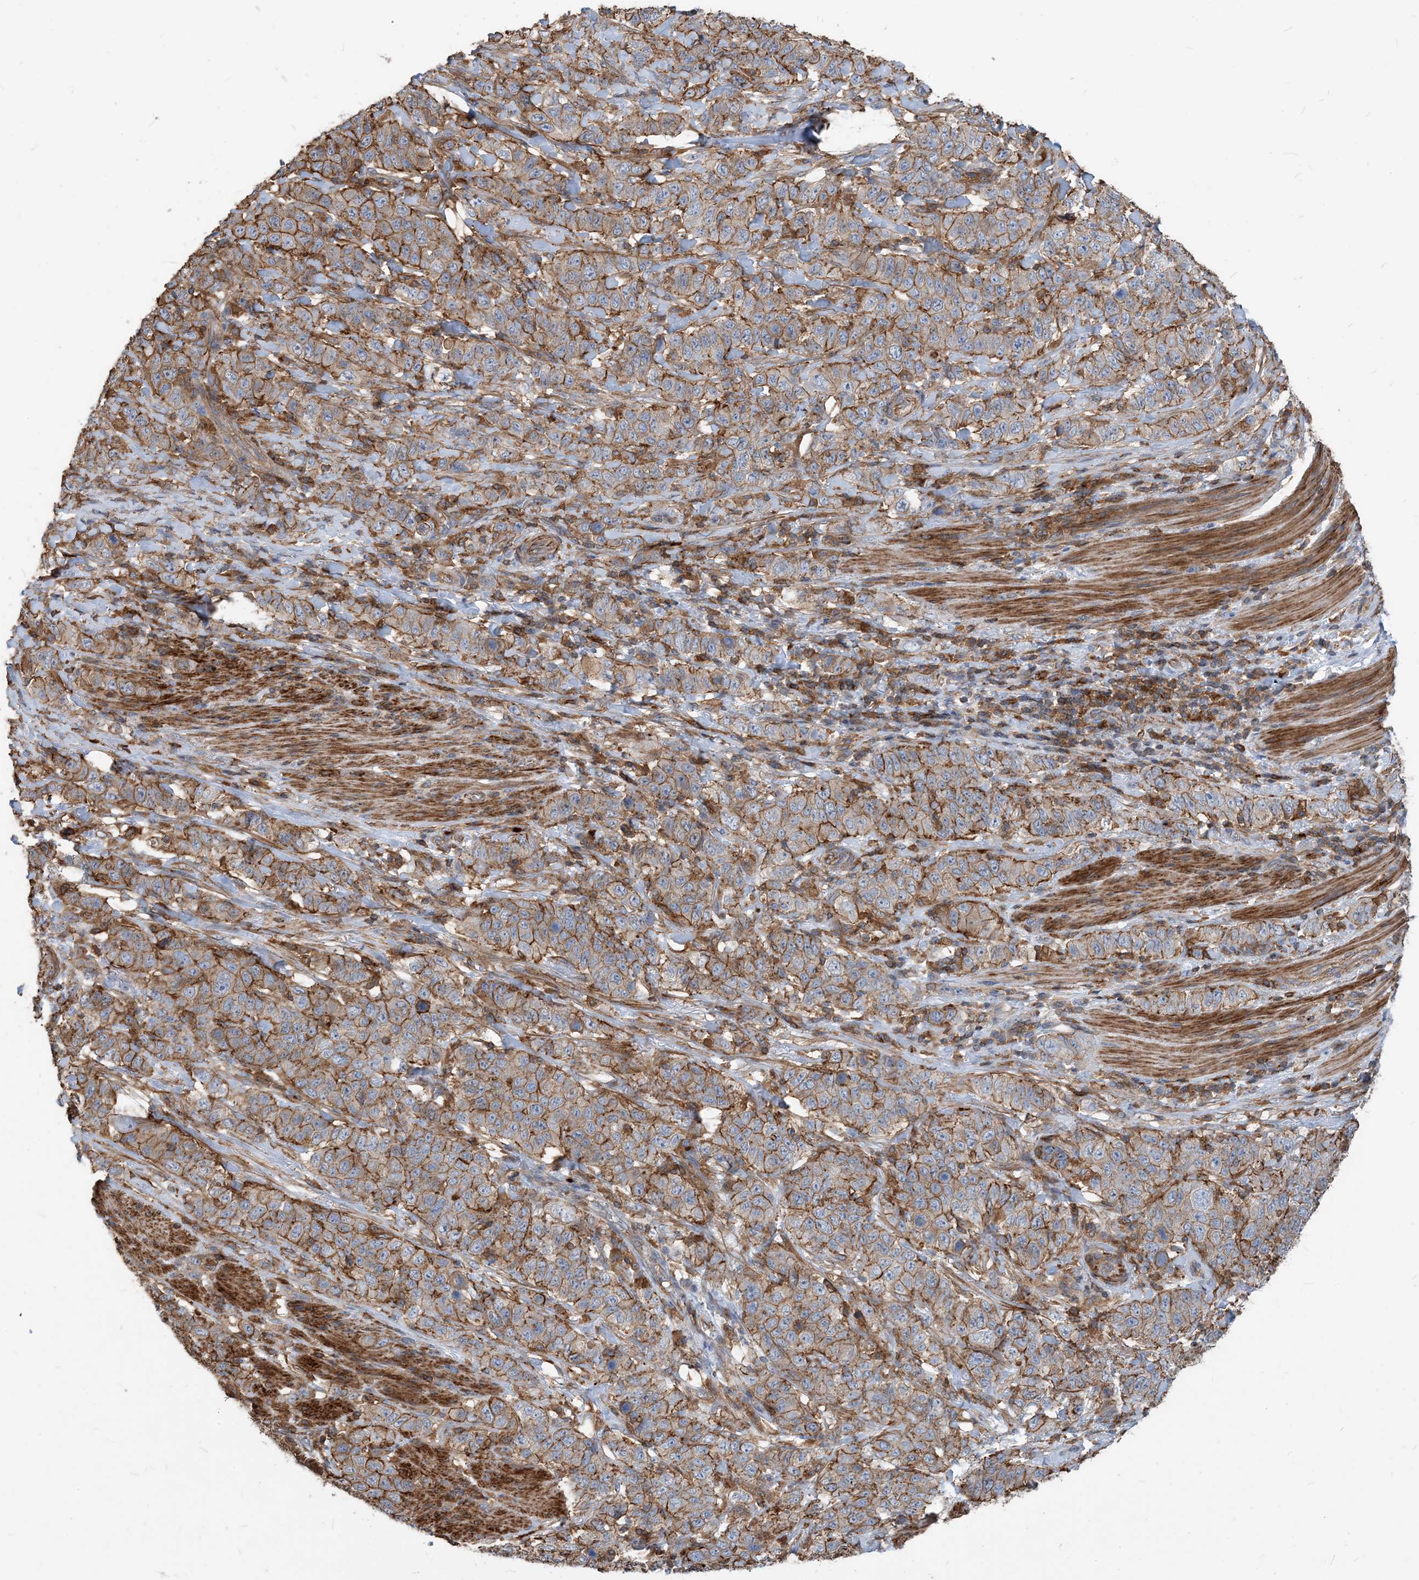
{"staining": {"intensity": "moderate", "quantity": ">75%", "location": "cytoplasmic/membranous"}, "tissue": "stomach cancer", "cell_type": "Tumor cells", "image_type": "cancer", "snomed": [{"axis": "morphology", "description": "Adenocarcinoma, NOS"}, {"axis": "topography", "description": "Stomach"}], "caption": "There is medium levels of moderate cytoplasmic/membranous positivity in tumor cells of stomach cancer (adenocarcinoma), as demonstrated by immunohistochemical staining (brown color).", "gene": "PARVG", "patient": {"sex": "male", "age": 48}}